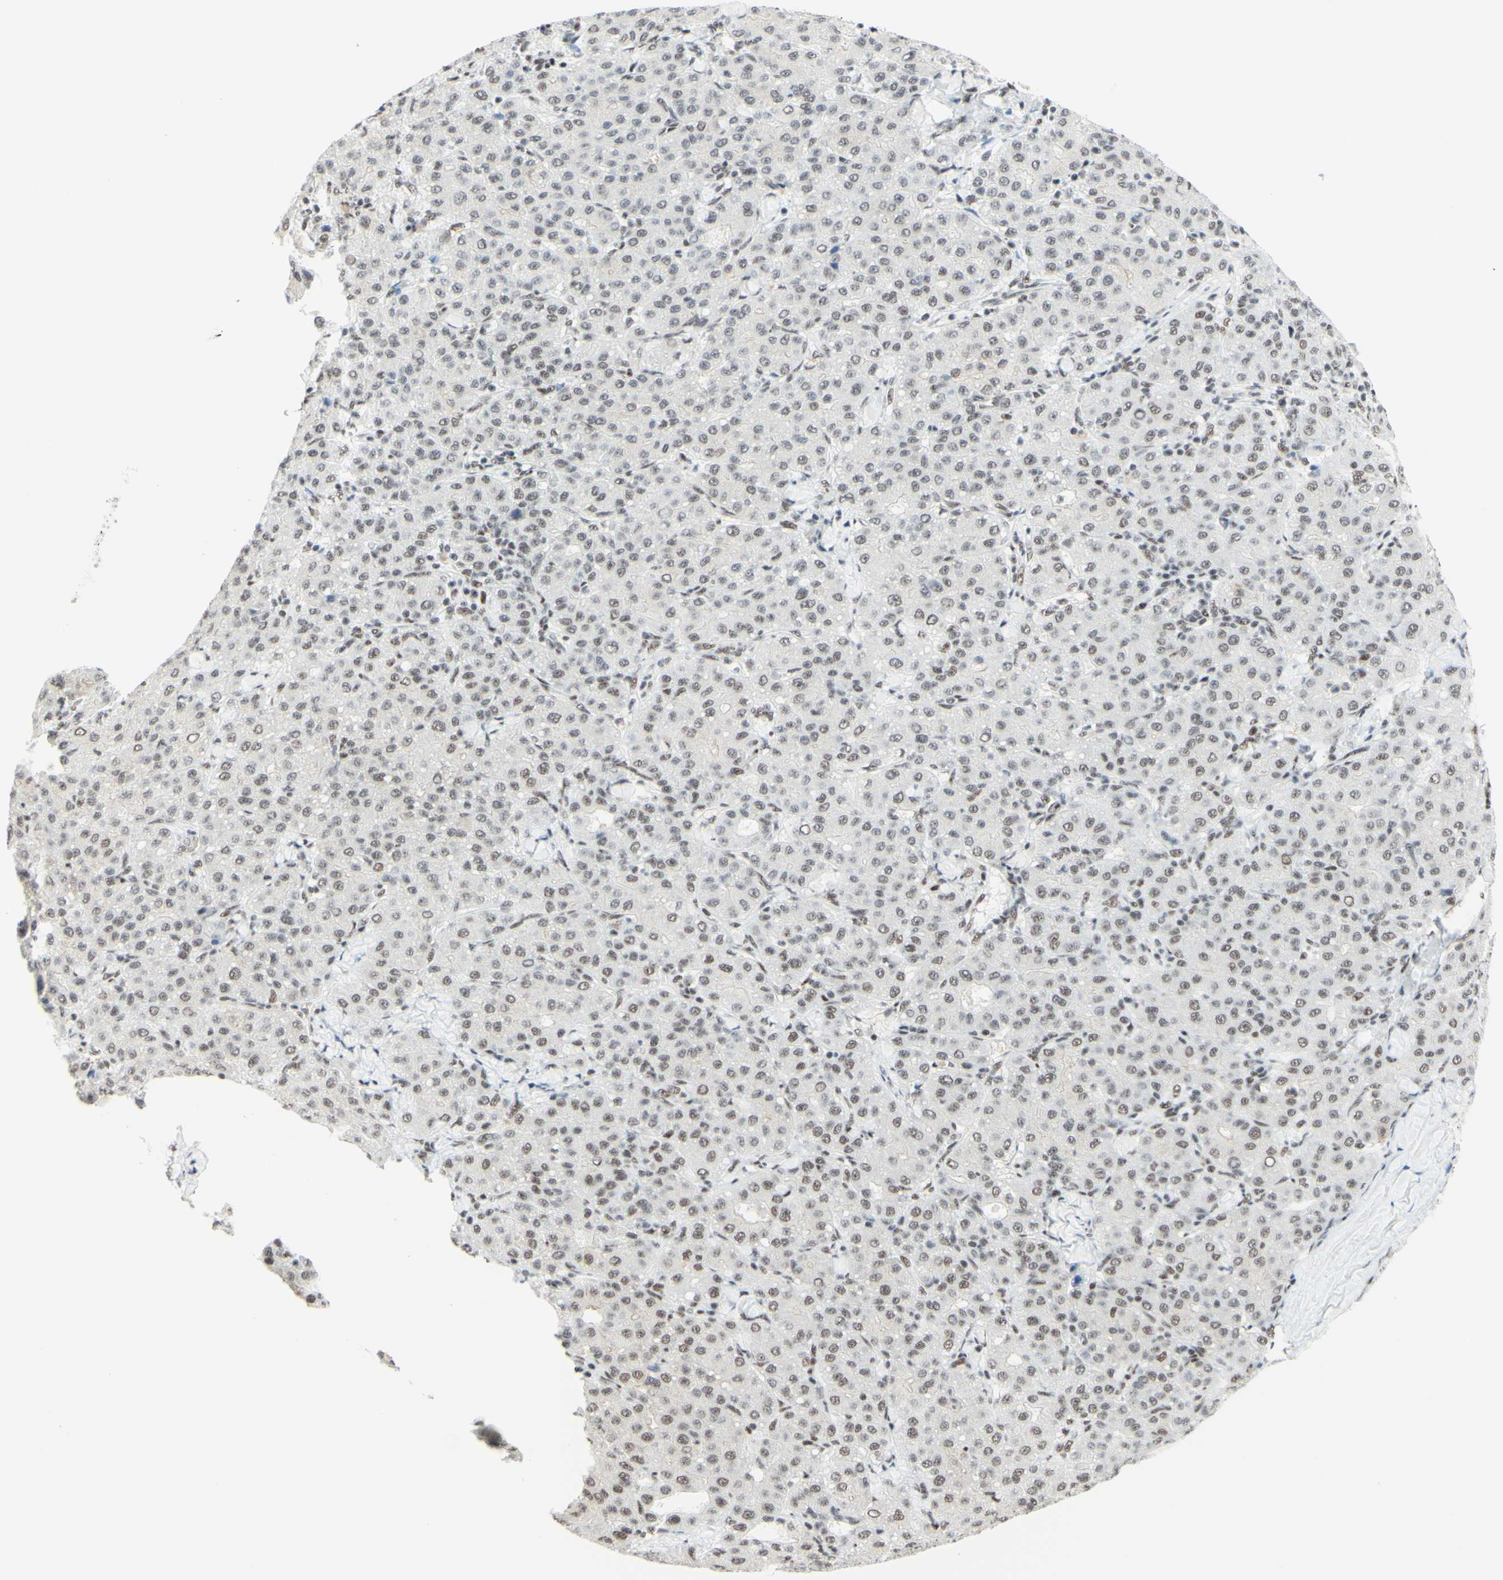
{"staining": {"intensity": "negative", "quantity": "none", "location": "none"}, "tissue": "liver cancer", "cell_type": "Tumor cells", "image_type": "cancer", "snomed": [{"axis": "morphology", "description": "Carcinoma, Hepatocellular, NOS"}, {"axis": "topography", "description": "Liver"}], "caption": "Immunohistochemistry (IHC) of human liver hepatocellular carcinoma displays no staining in tumor cells.", "gene": "WTAP", "patient": {"sex": "male", "age": 65}}